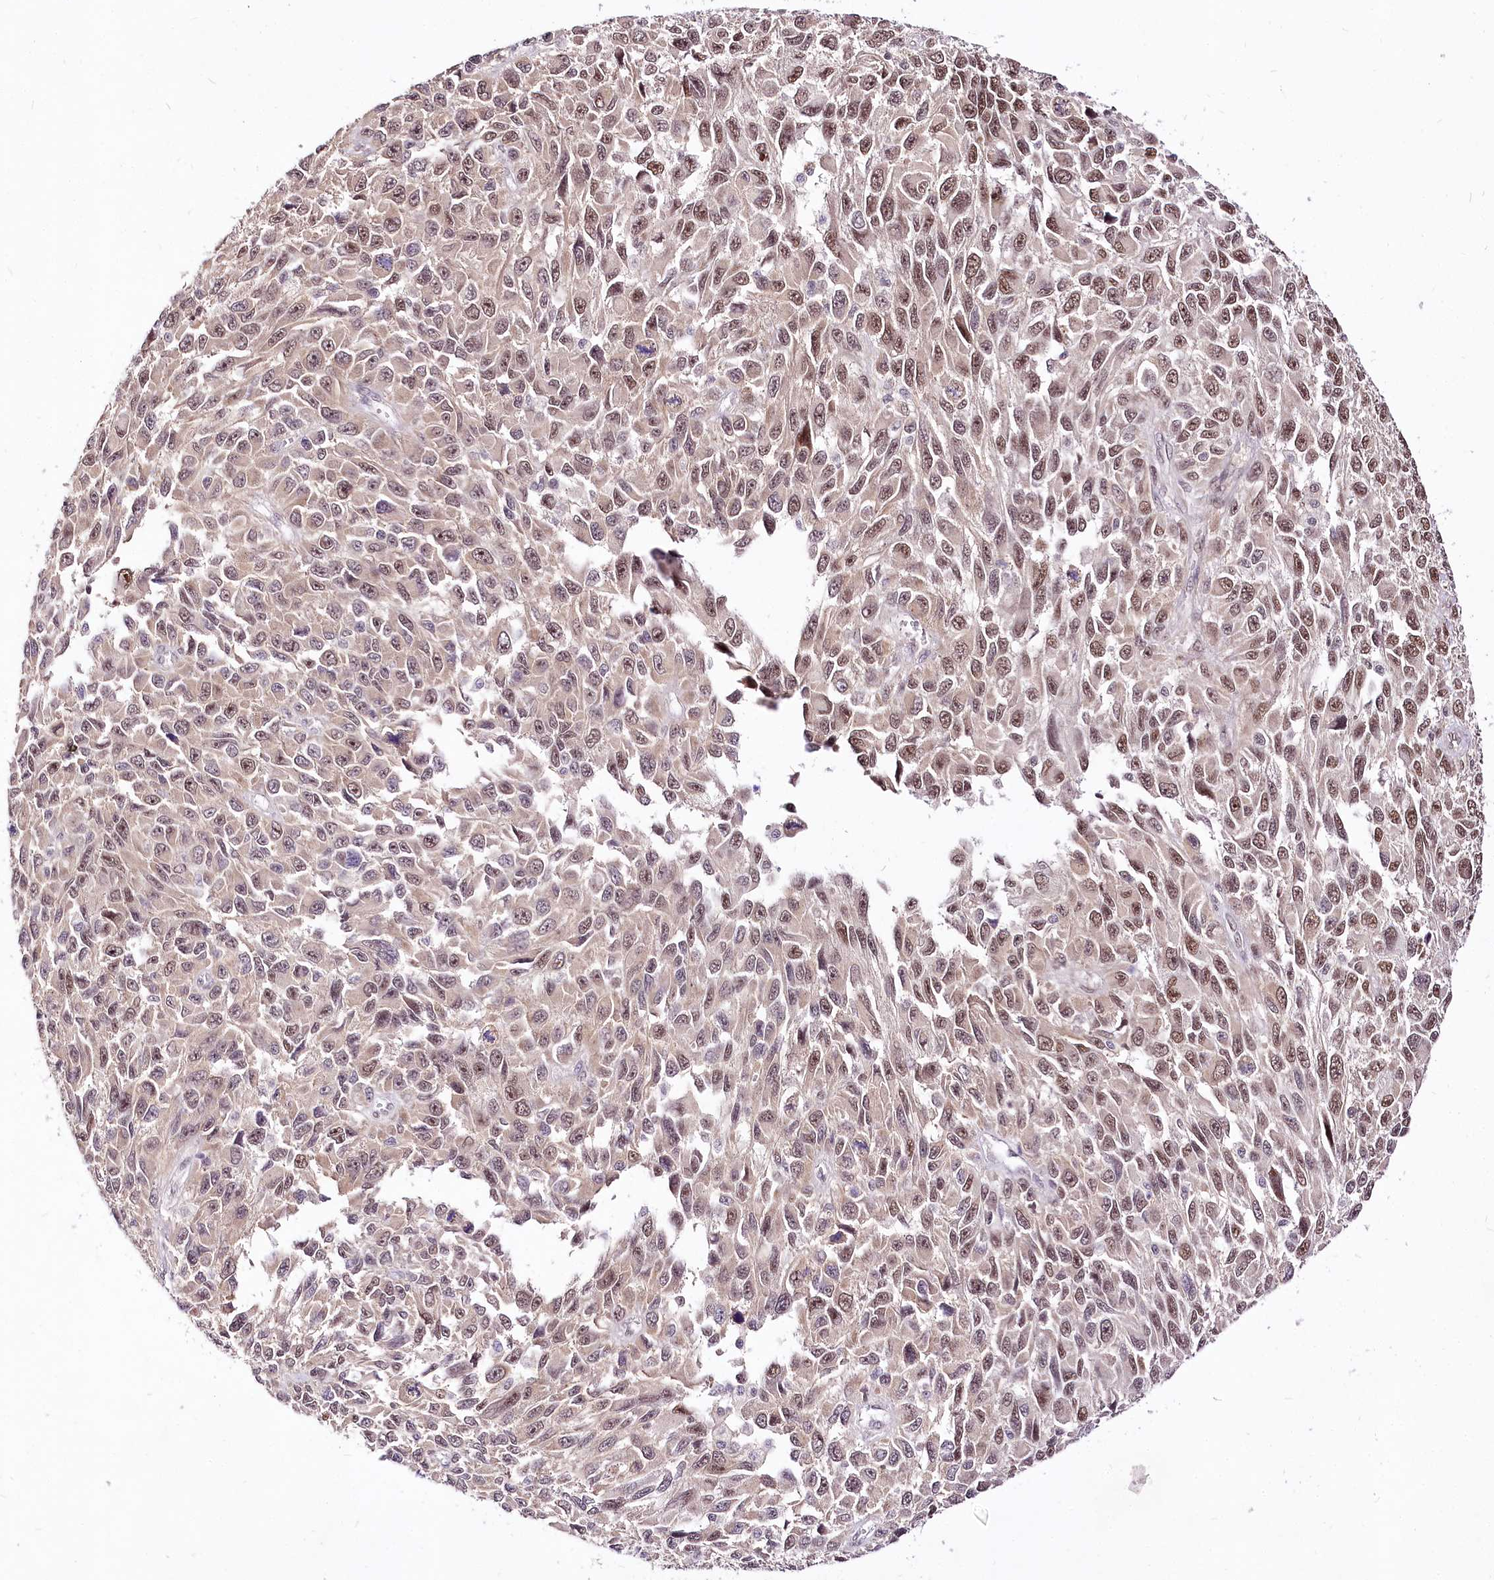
{"staining": {"intensity": "moderate", "quantity": ">75%", "location": "nuclear"}, "tissue": "melanoma", "cell_type": "Tumor cells", "image_type": "cancer", "snomed": [{"axis": "morphology", "description": "Normal tissue, NOS"}, {"axis": "morphology", "description": "Malignant melanoma, NOS"}, {"axis": "topography", "description": "Skin"}], "caption": "Immunohistochemical staining of melanoma reveals medium levels of moderate nuclear protein positivity in about >75% of tumor cells.", "gene": "POLA2", "patient": {"sex": "female", "age": 96}}